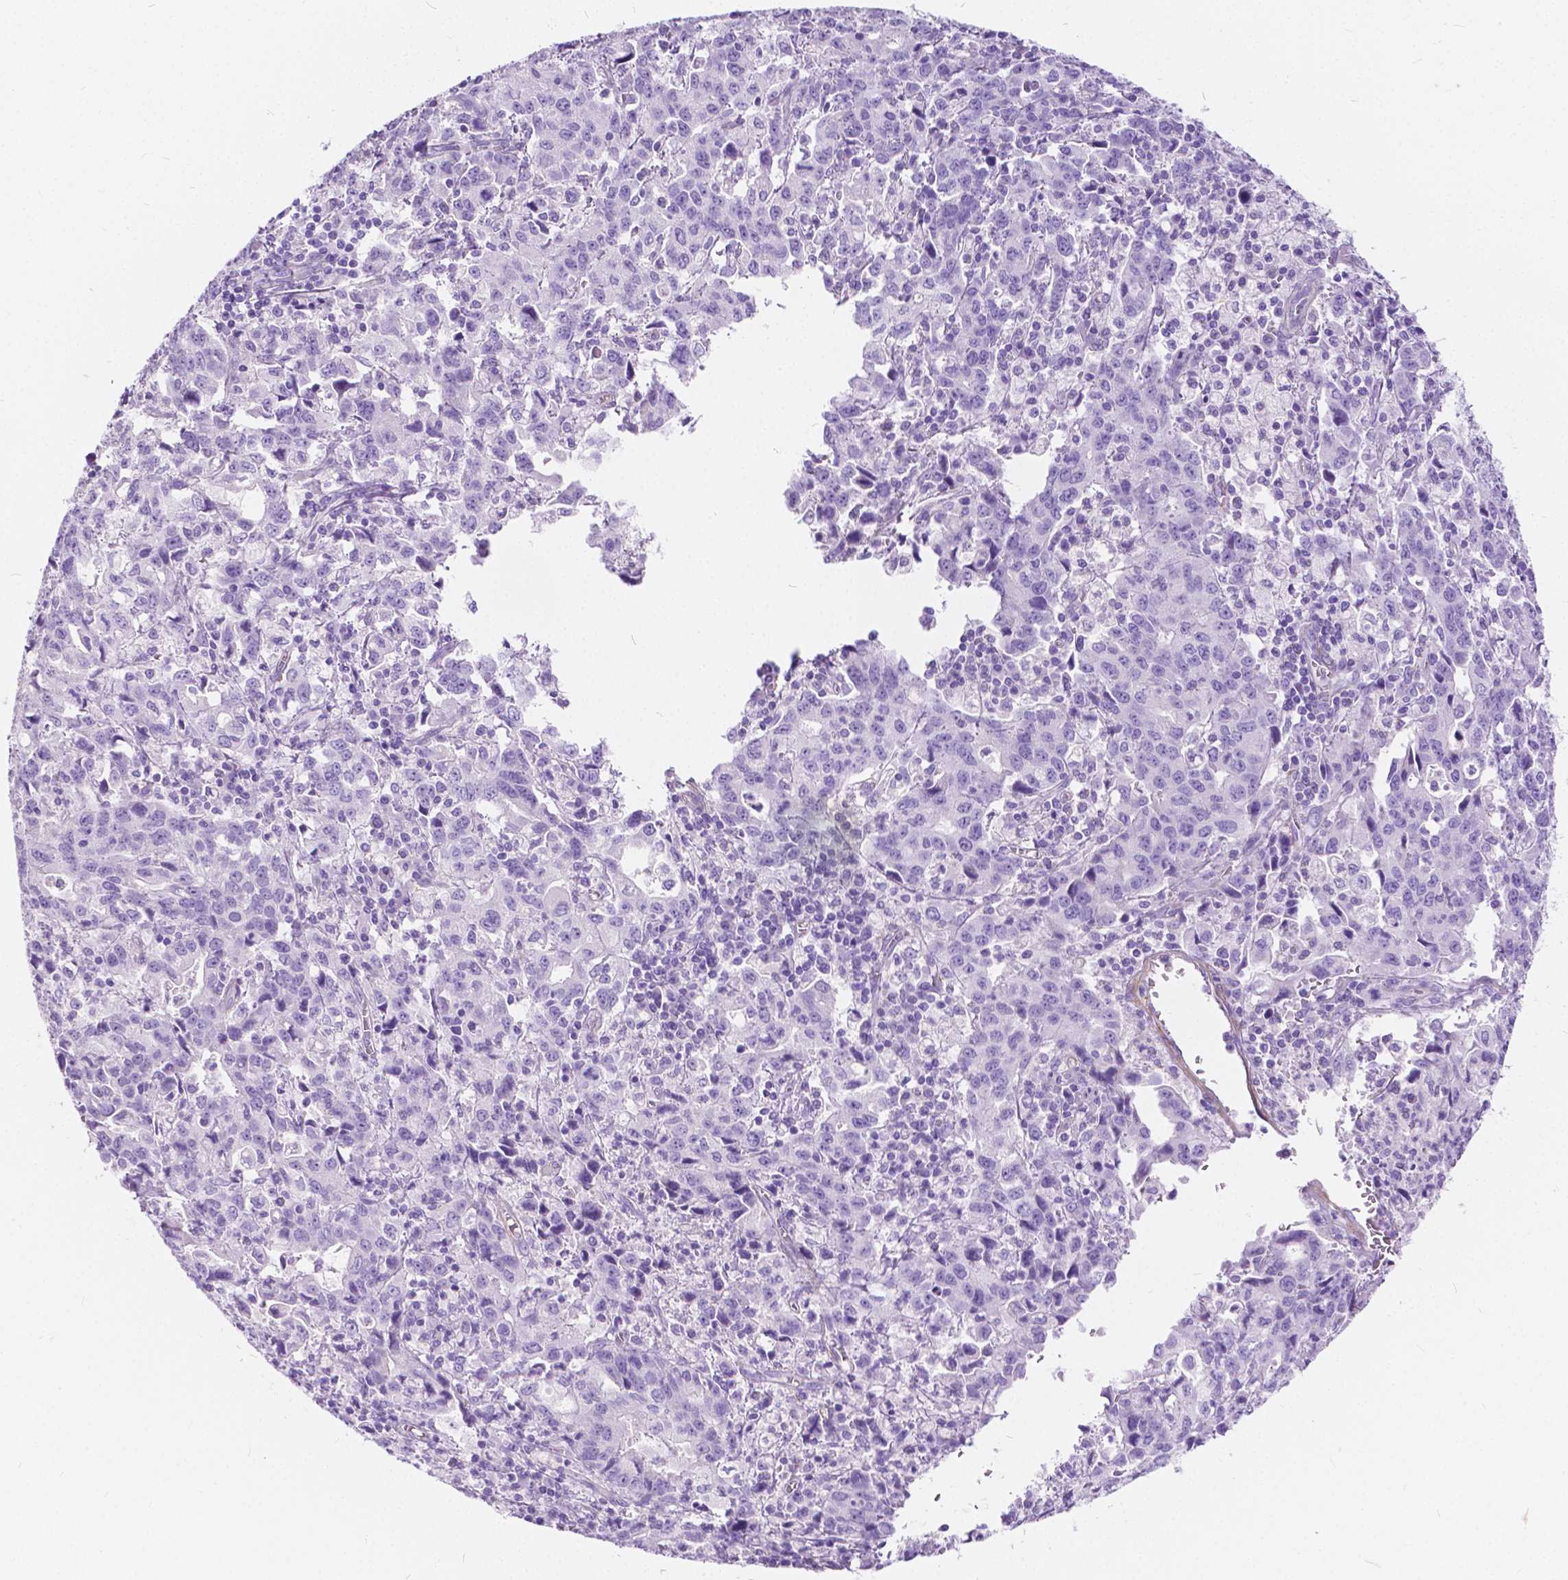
{"staining": {"intensity": "negative", "quantity": "none", "location": "none"}, "tissue": "stomach cancer", "cell_type": "Tumor cells", "image_type": "cancer", "snomed": [{"axis": "morphology", "description": "Adenocarcinoma, NOS"}, {"axis": "topography", "description": "Stomach, upper"}], "caption": "IHC of stomach cancer (adenocarcinoma) exhibits no expression in tumor cells. (Stains: DAB IHC with hematoxylin counter stain, Microscopy: brightfield microscopy at high magnification).", "gene": "CHRM1", "patient": {"sex": "male", "age": 85}}